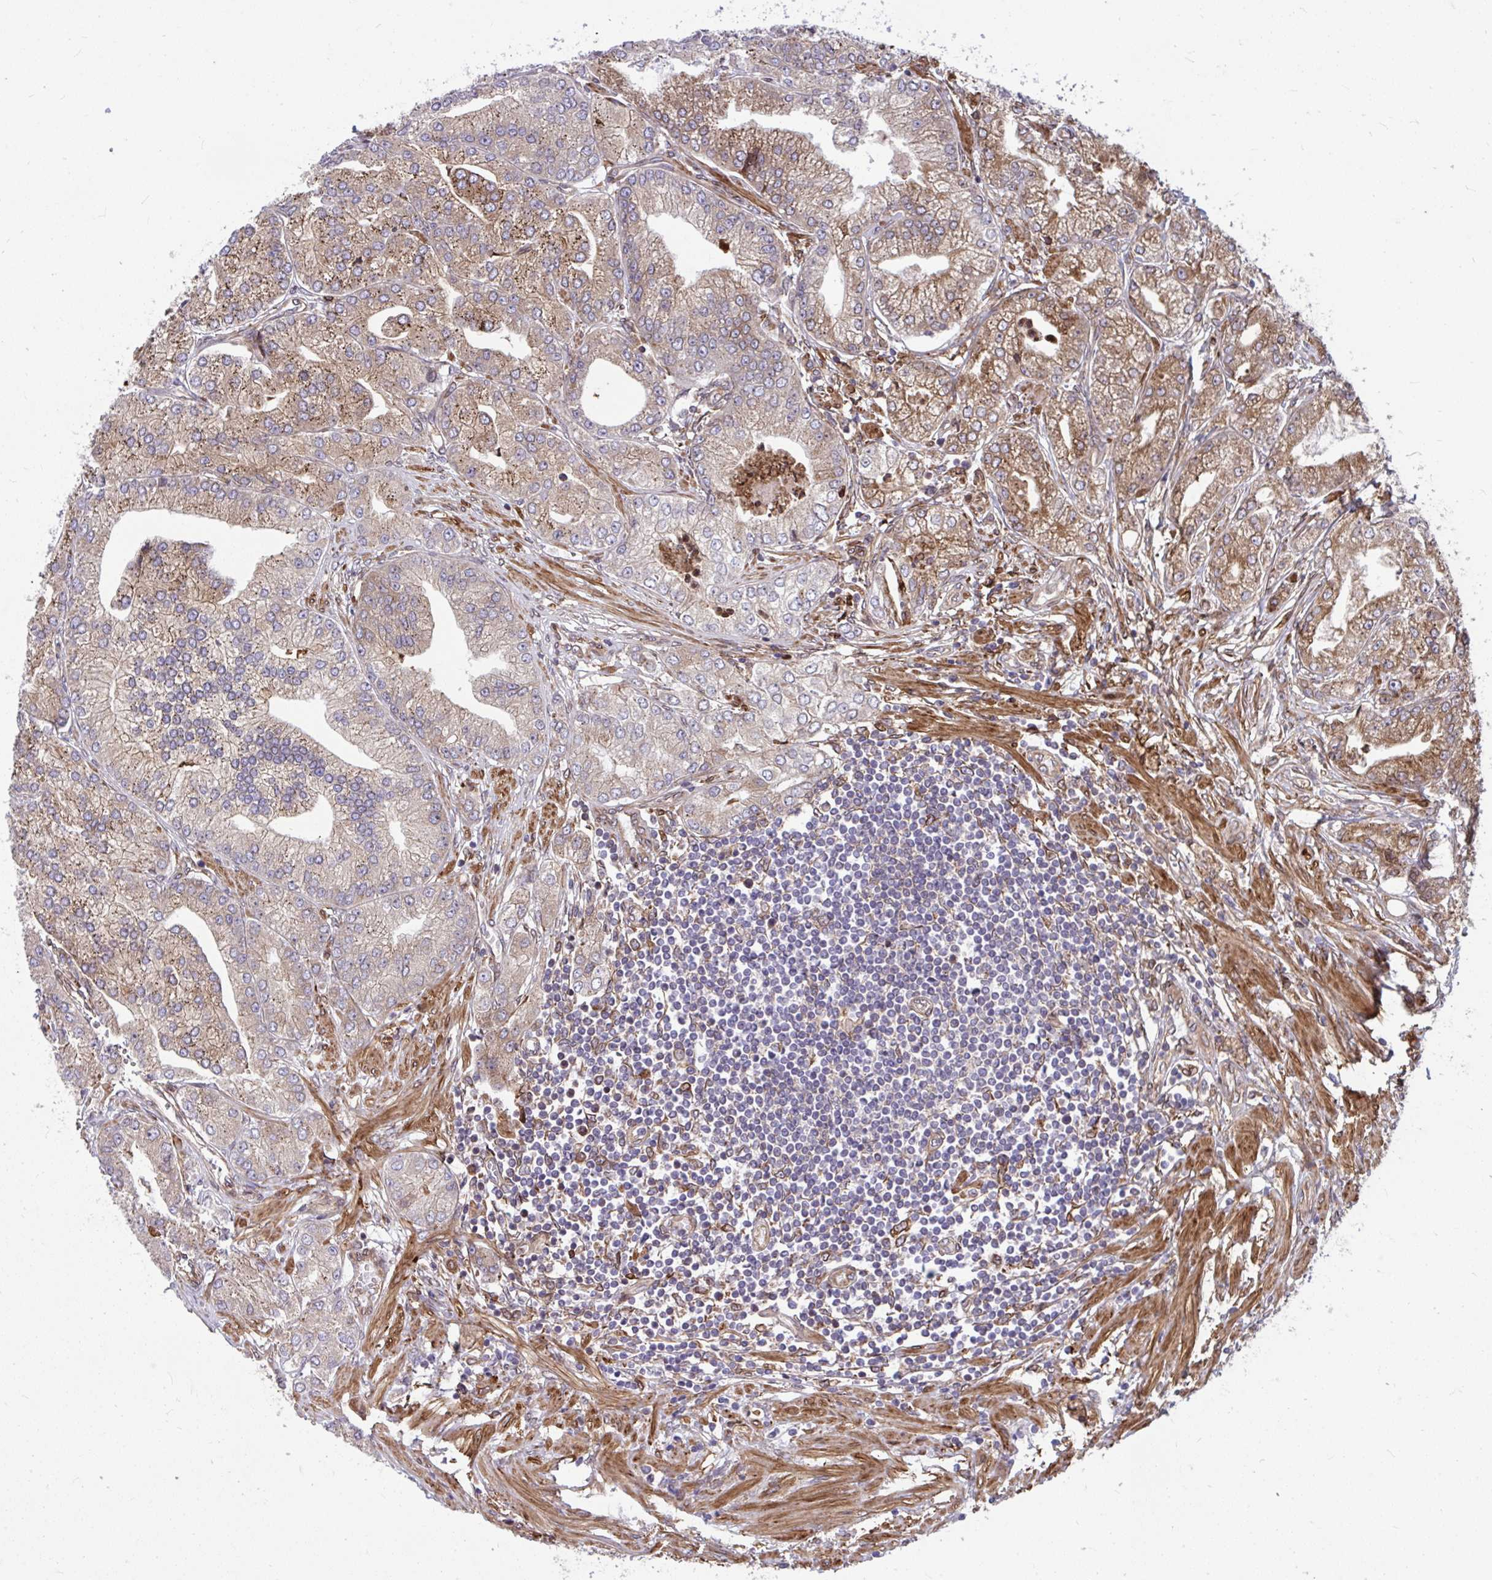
{"staining": {"intensity": "moderate", "quantity": "25%-75%", "location": "cytoplasmic/membranous"}, "tissue": "prostate cancer", "cell_type": "Tumor cells", "image_type": "cancer", "snomed": [{"axis": "morphology", "description": "Adenocarcinoma, High grade"}, {"axis": "topography", "description": "Prostate"}], "caption": "A micrograph of prostate cancer (adenocarcinoma (high-grade)) stained for a protein shows moderate cytoplasmic/membranous brown staining in tumor cells.", "gene": "STIM2", "patient": {"sex": "male", "age": 61}}